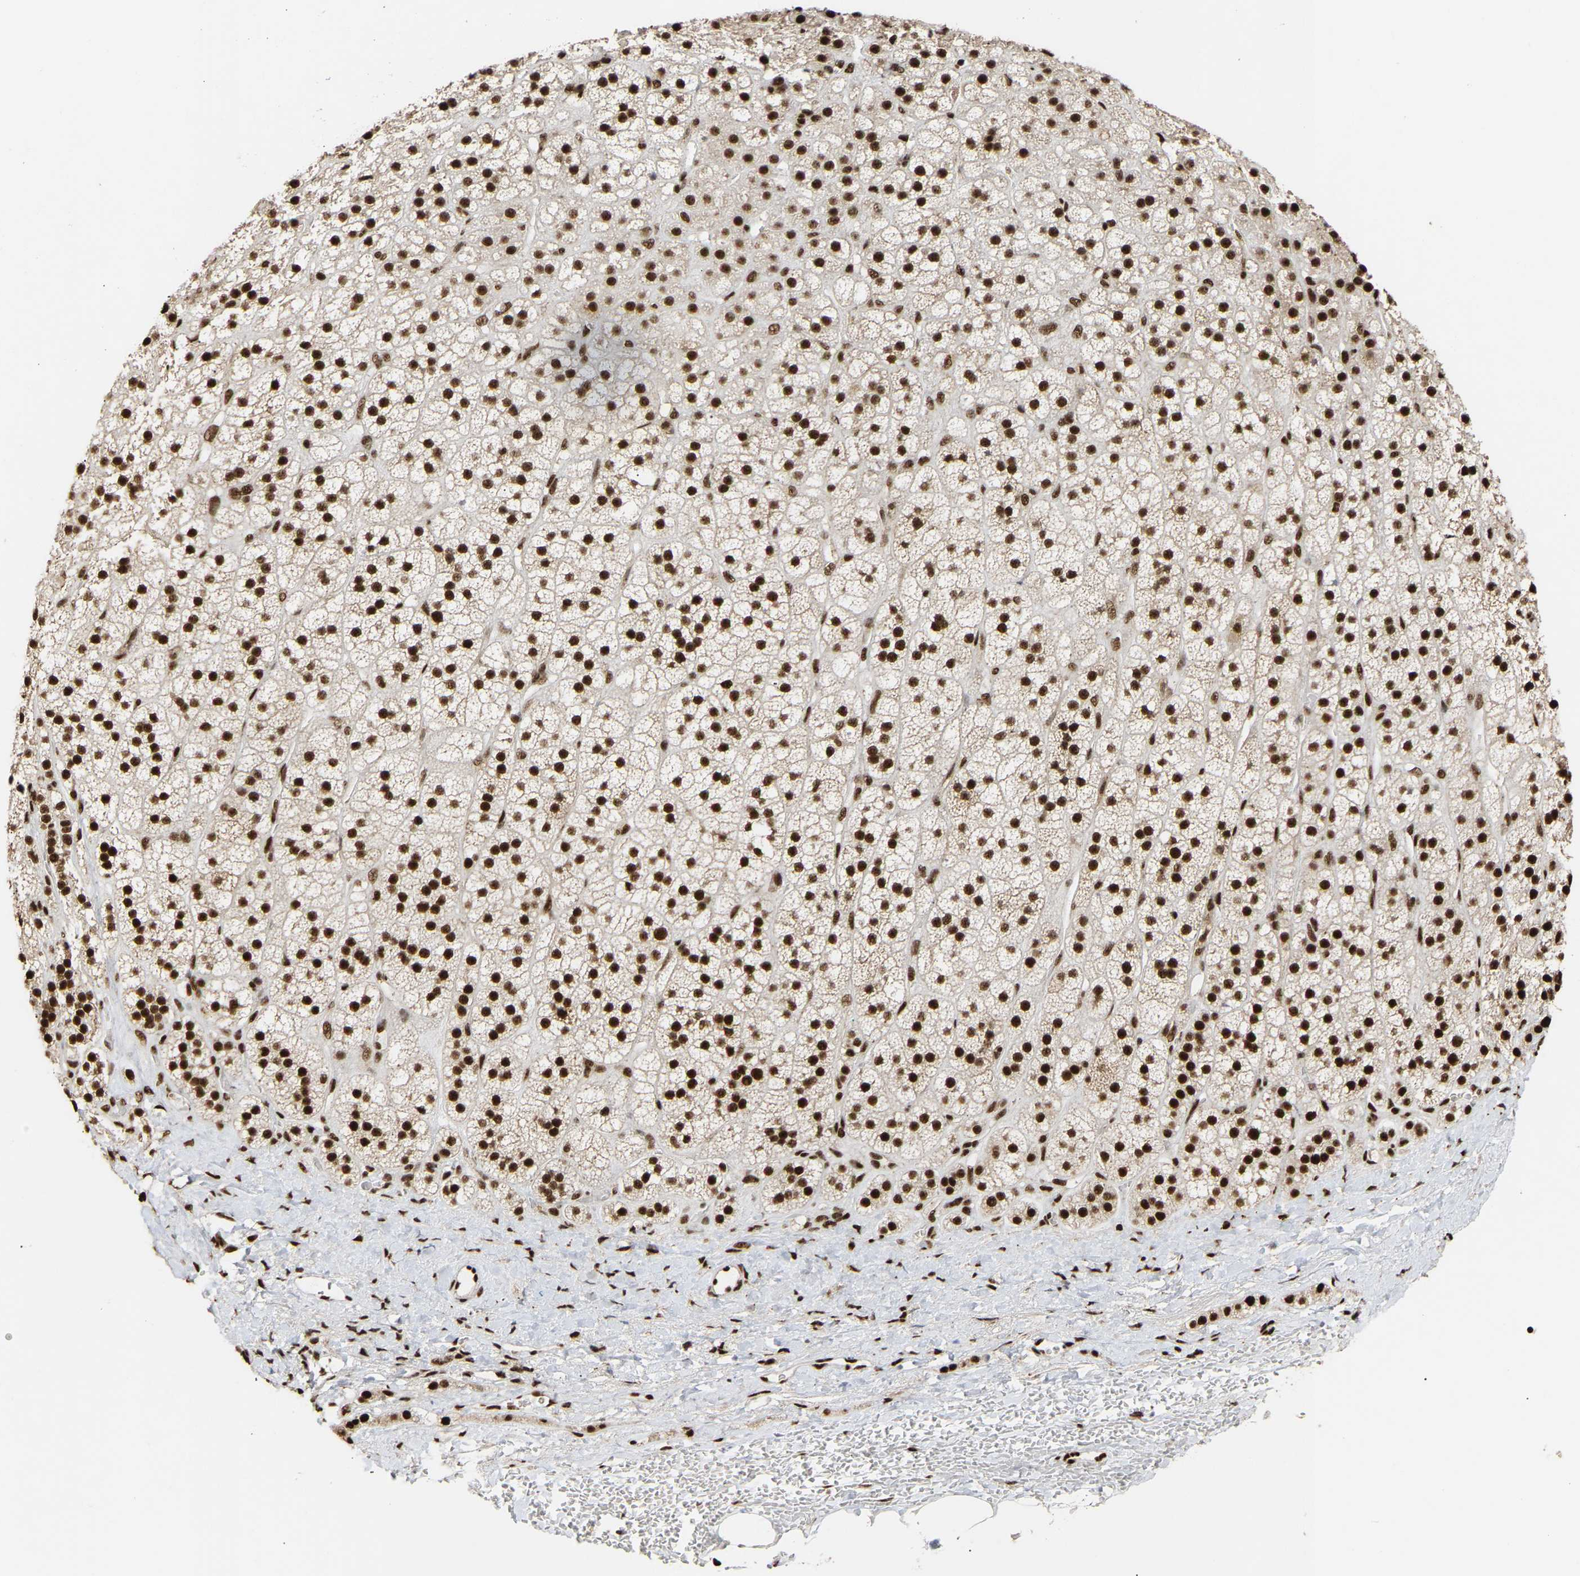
{"staining": {"intensity": "strong", "quantity": ">75%", "location": "nuclear"}, "tissue": "adrenal gland", "cell_type": "Glandular cells", "image_type": "normal", "snomed": [{"axis": "morphology", "description": "Normal tissue, NOS"}, {"axis": "topography", "description": "Adrenal gland"}], "caption": "Protein staining of unremarkable adrenal gland displays strong nuclear expression in approximately >75% of glandular cells.", "gene": "ALYREF", "patient": {"sex": "male", "age": 56}}